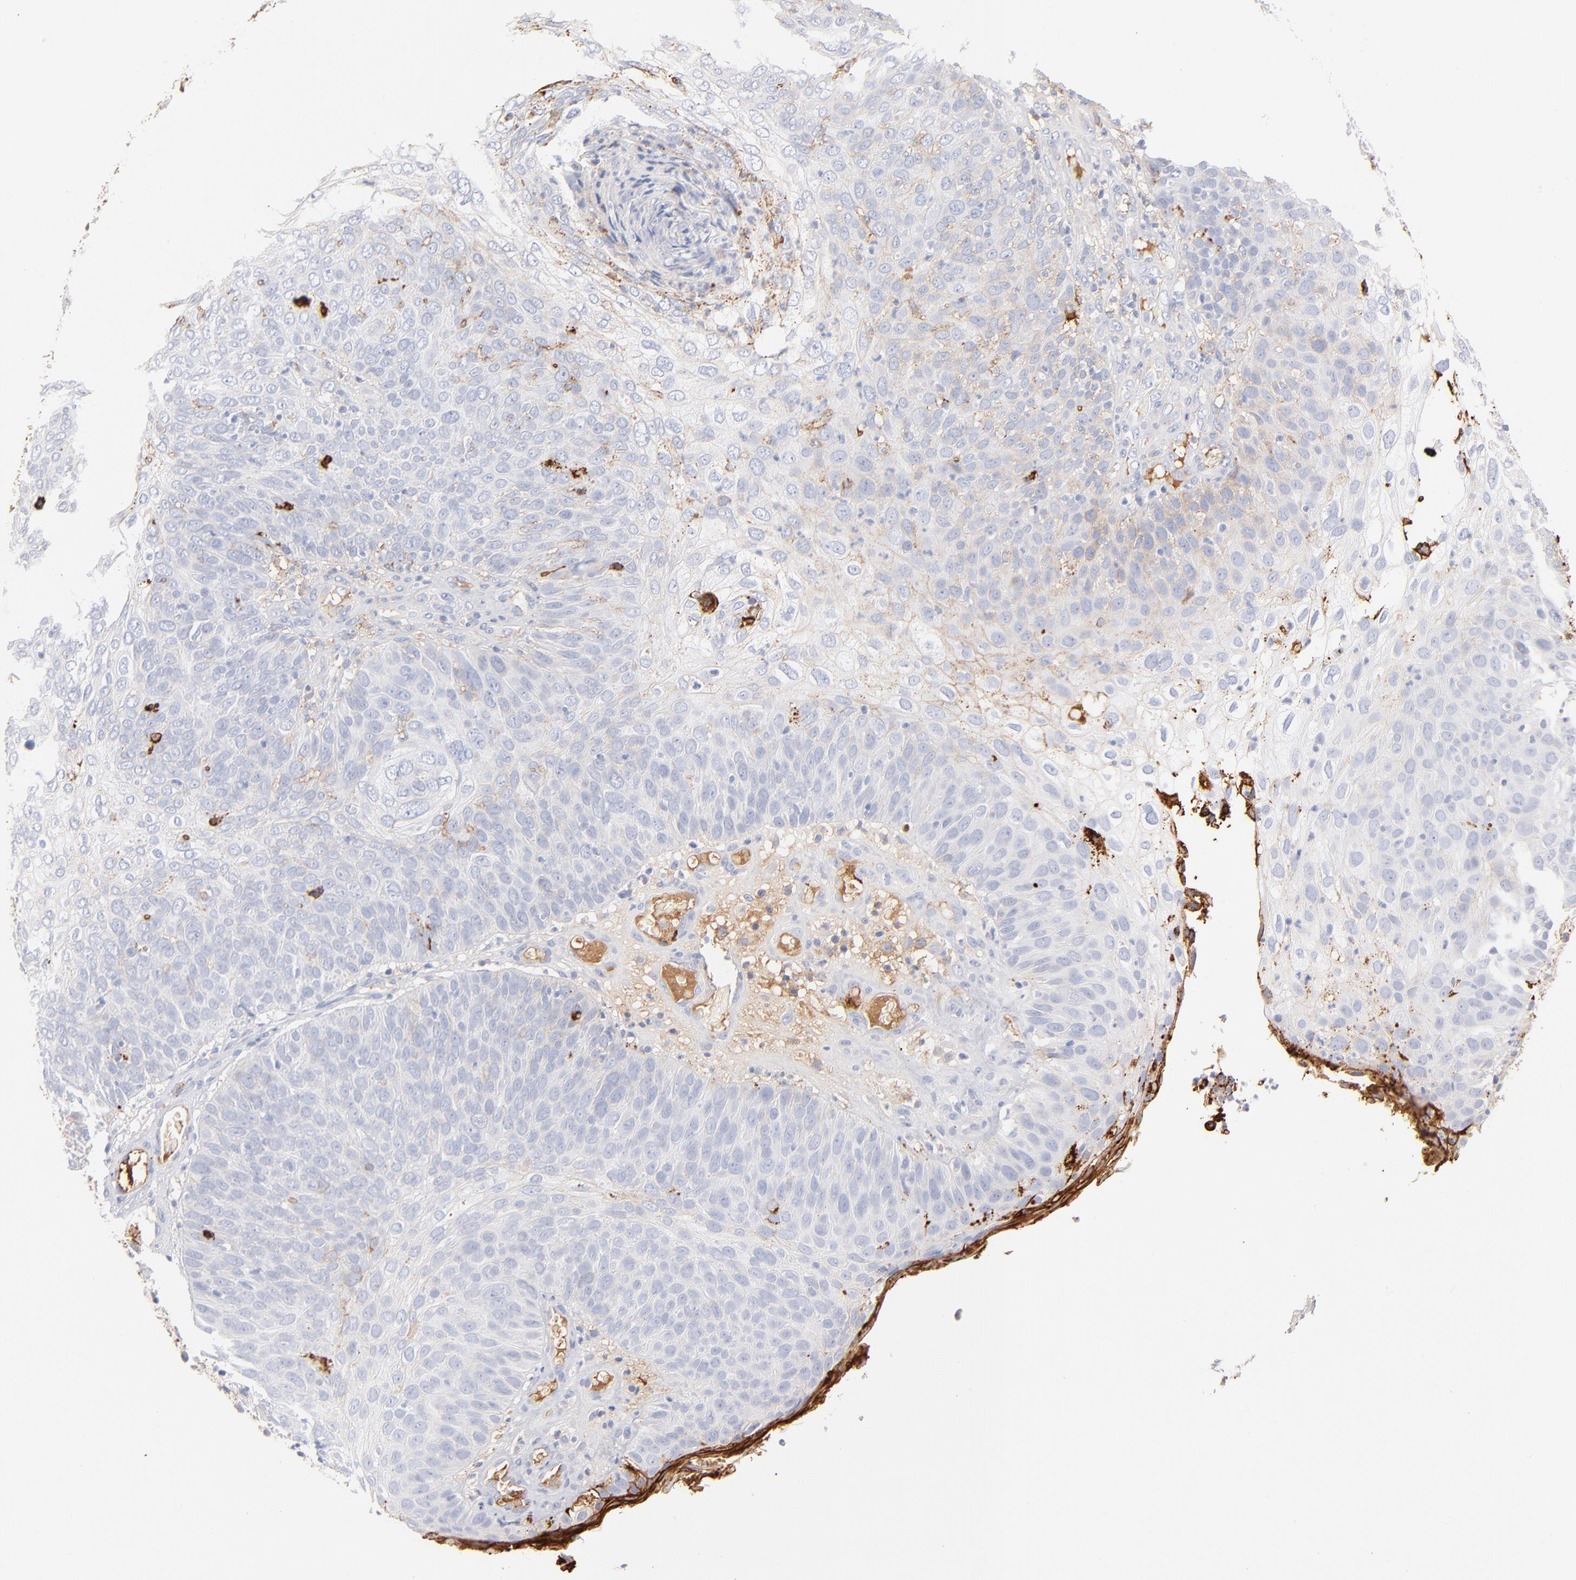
{"staining": {"intensity": "negative", "quantity": "none", "location": "none"}, "tissue": "skin cancer", "cell_type": "Tumor cells", "image_type": "cancer", "snomed": [{"axis": "morphology", "description": "Squamous cell carcinoma, NOS"}, {"axis": "topography", "description": "Skin"}], "caption": "Tumor cells are negative for brown protein staining in skin cancer.", "gene": "APOH", "patient": {"sex": "male", "age": 87}}